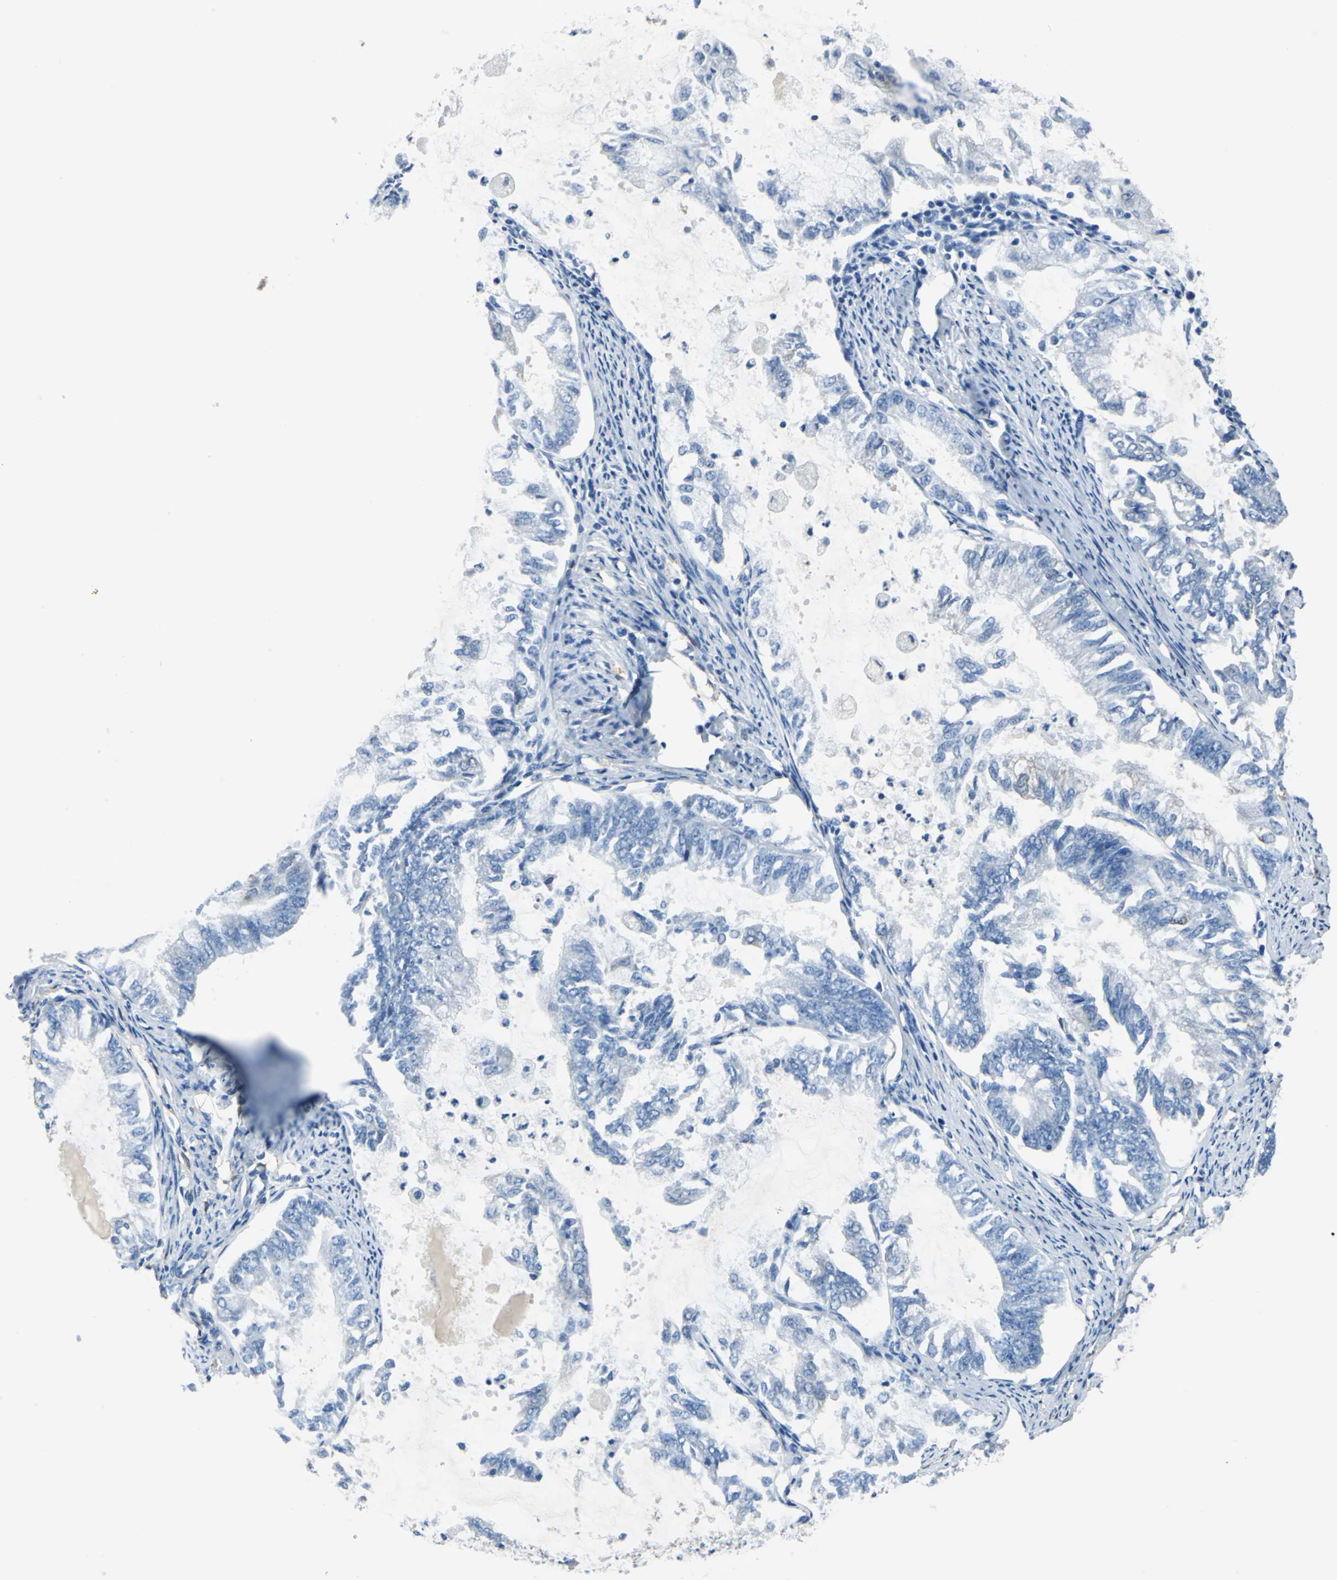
{"staining": {"intensity": "negative", "quantity": "none", "location": "none"}, "tissue": "endometrial cancer", "cell_type": "Tumor cells", "image_type": "cancer", "snomed": [{"axis": "morphology", "description": "Adenocarcinoma, NOS"}, {"axis": "topography", "description": "Endometrium"}], "caption": "Human adenocarcinoma (endometrial) stained for a protein using IHC displays no staining in tumor cells.", "gene": "AKAP12", "patient": {"sex": "female", "age": 86}}